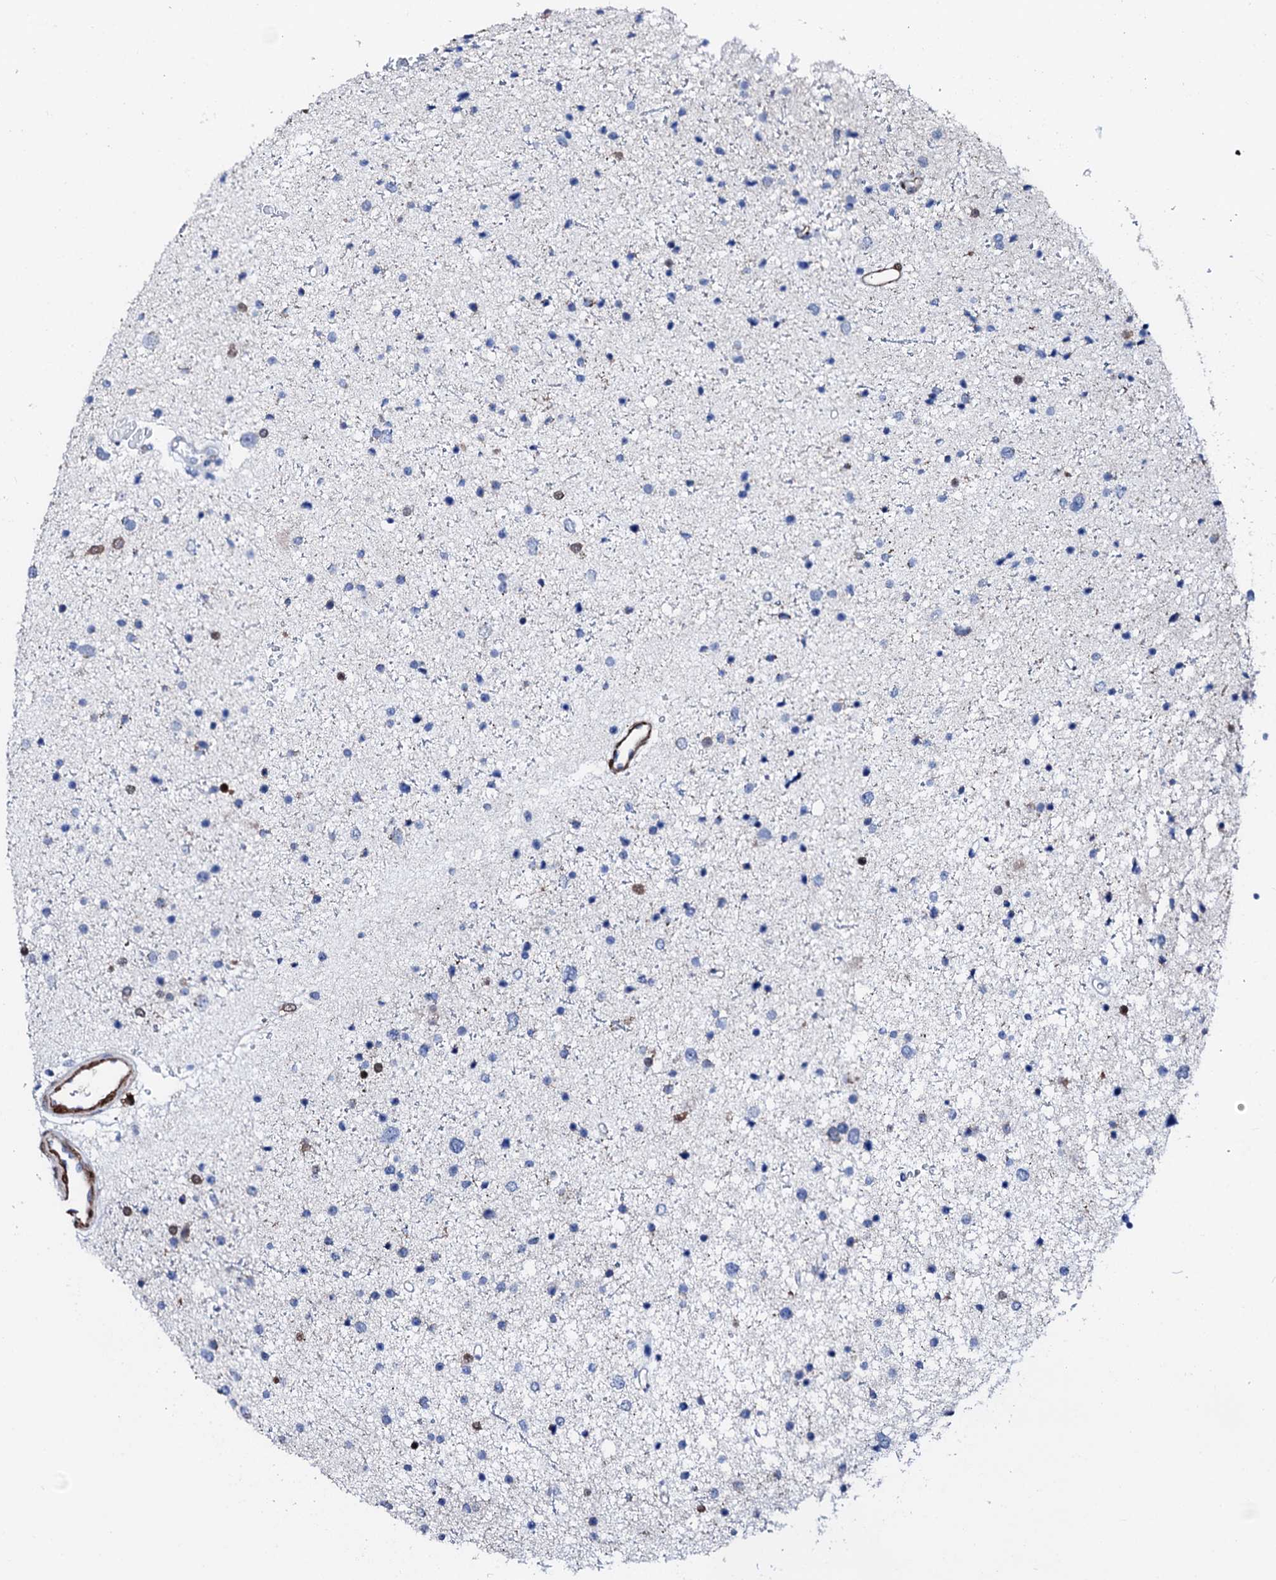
{"staining": {"intensity": "negative", "quantity": "none", "location": "none"}, "tissue": "glioma", "cell_type": "Tumor cells", "image_type": "cancer", "snomed": [{"axis": "morphology", "description": "Glioma, malignant, Low grade"}, {"axis": "topography", "description": "Brain"}], "caption": "Human glioma stained for a protein using immunohistochemistry displays no positivity in tumor cells.", "gene": "NRIP2", "patient": {"sex": "female", "age": 37}}